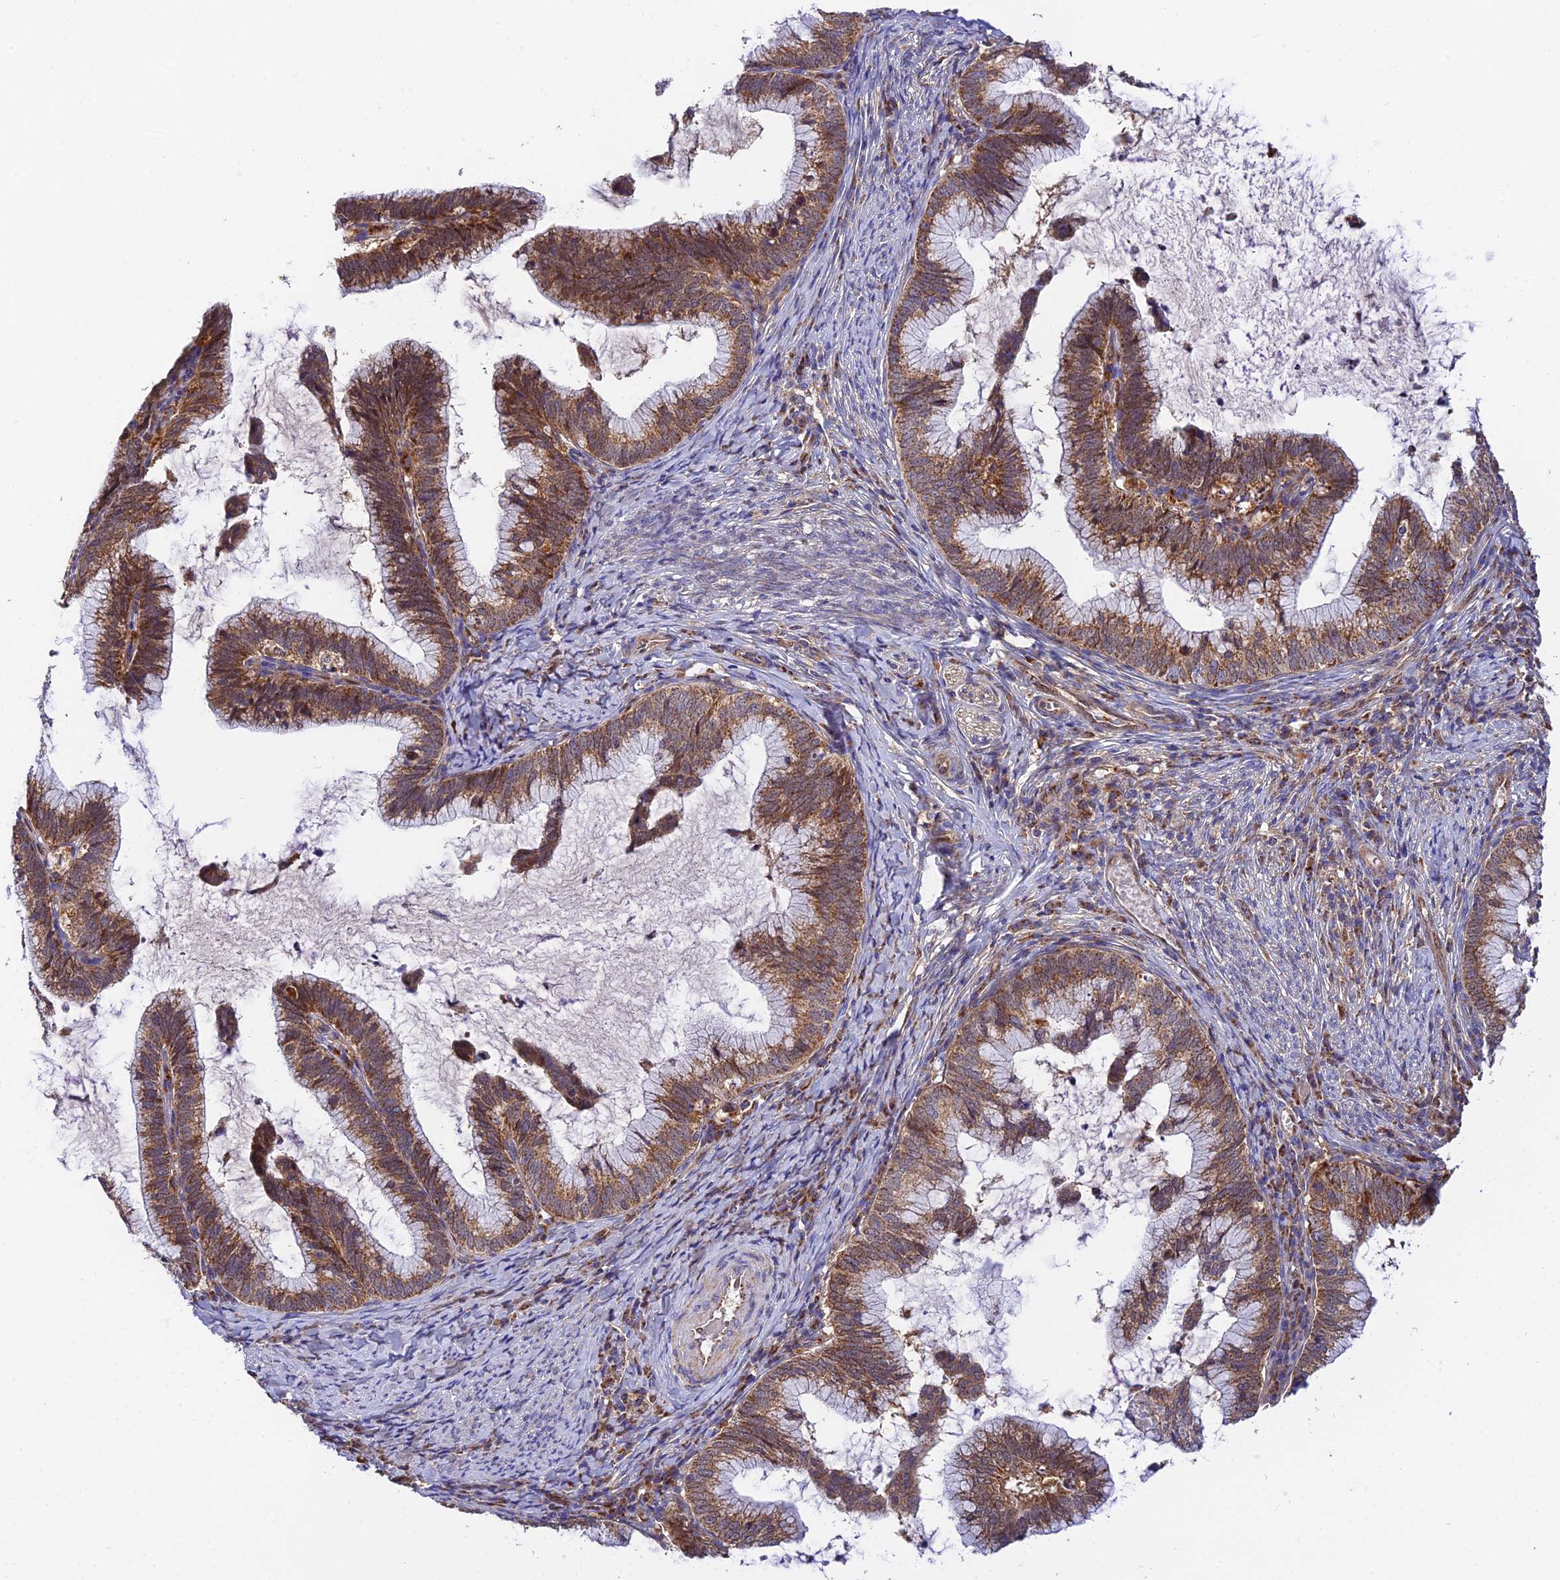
{"staining": {"intensity": "moderate", "quantity": ">75%", "location": "cytoplasmic/membranous"}, "tissue": "cervical cancer", "cell_type": "Tumor cells", "image_type": "cancer", "snomed": [{"axis": "morphology", "description": "Adenocarcinoma, NOS"}, {"axis": "topography", "description": "Cervix"}], "caption": "An image of human cervical adenocarcinoma stained for a protein shows moderate cytoplasmic/membranous brown staining in tumor cells. (DAB = brown stain, brightfield microscopy at high magnification).", "gene": "PODNL1", "patient": {"sex": "female", "age": 36}}